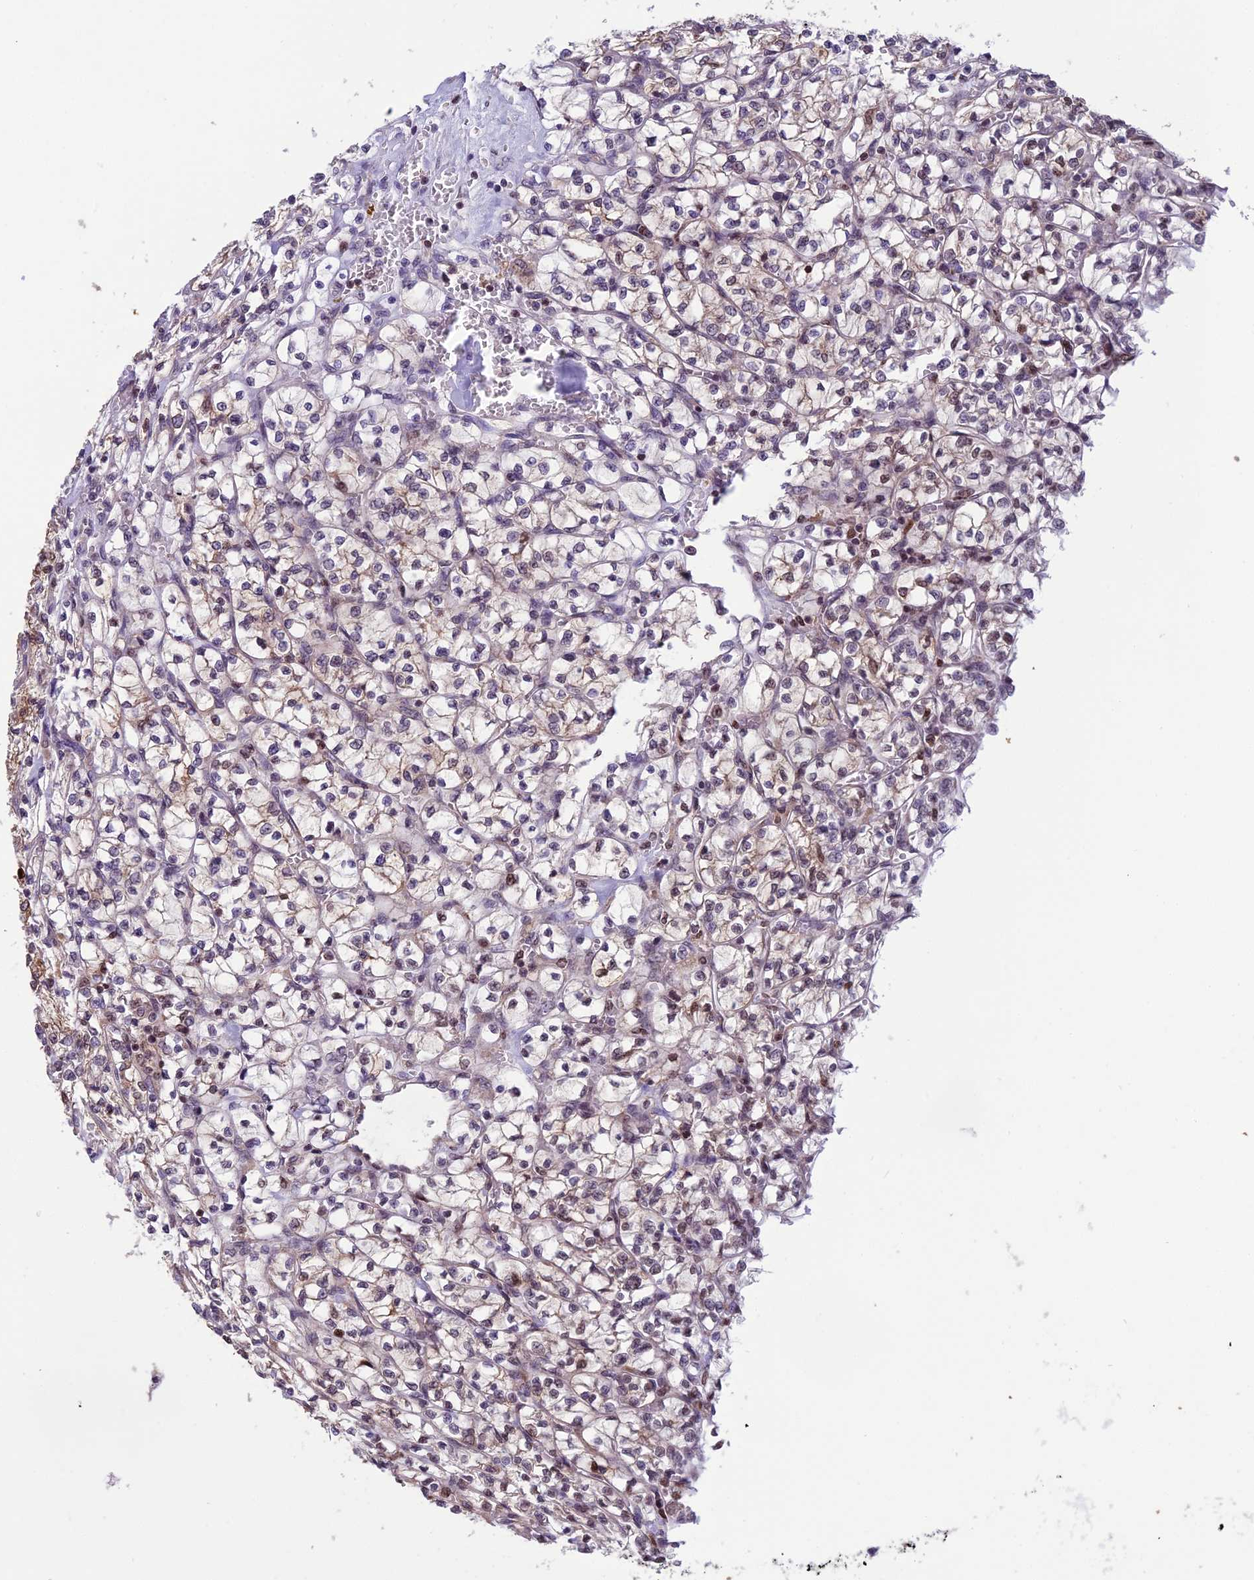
{"staining": {"intensity": "moderate", "quantity": "<25%", "location": "cytoplasmic/membranous,nuclear"}, "tissue": "renal cancer", "cell_type": "Tumor cells", "image_type": "cancer", "snomed": [{"axis": "morphology", "description": "Adenocarcinoma, NOS"}, {"axis": "topography", "description": "Kidney"}], "caption": "Immunohistochemical staining of renal cancer displays low levels of moderate cytoplasmic/membranous and nuclear protein expression in approximately <25% of tumor cells. Immunohistochemistry stains the protein of interest in brown and the nuclei are stained blue.", "gene": "MIS12", "patient": {"sex": "female", "age": 64}}